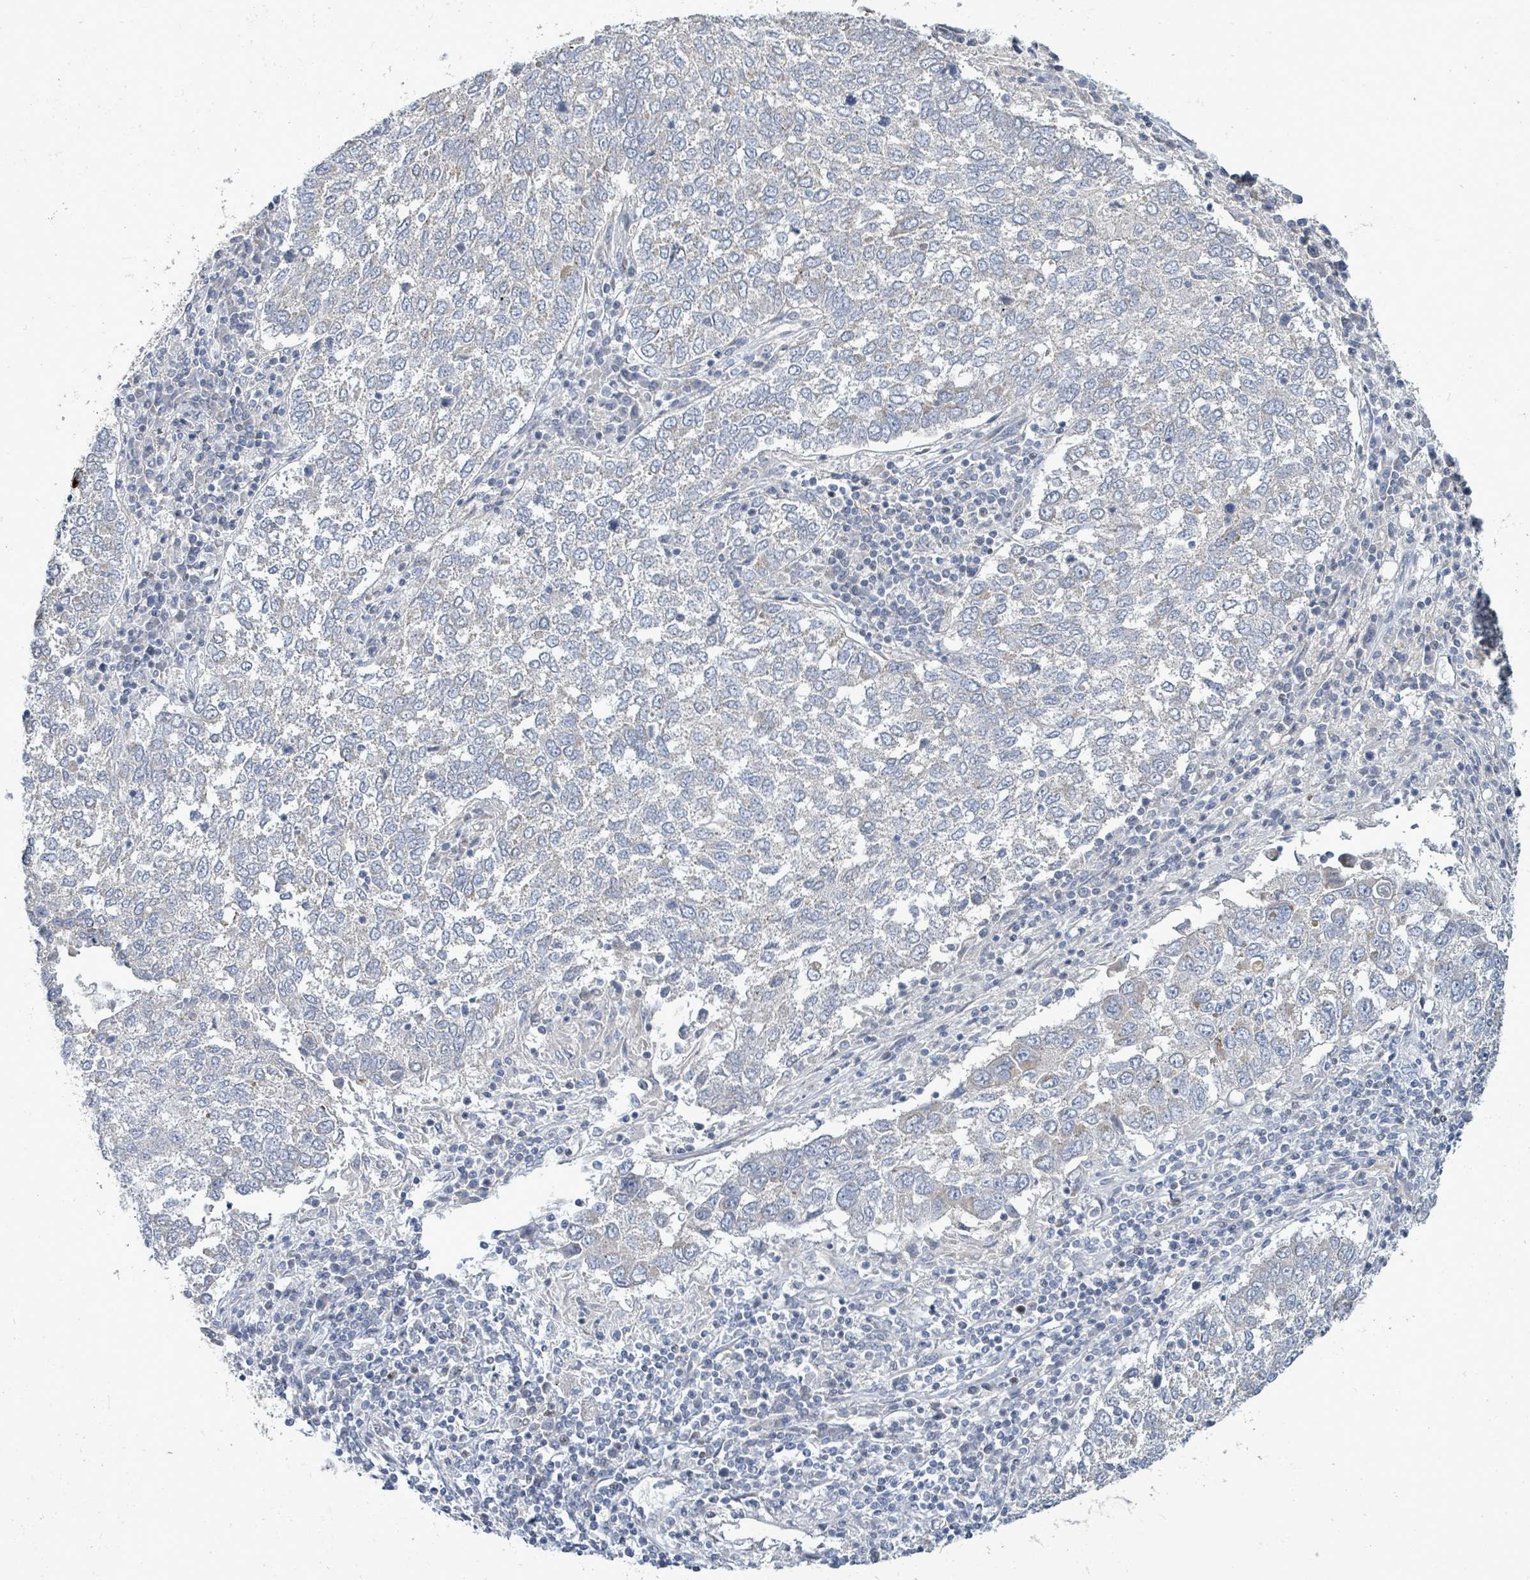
{"staining": {"intensity": "moderate", "quantity": "<25%", "location": "cytoplasmic/membranous"}, "tissue": "lung cancer", "cell_type": "Tumor cells", "image_type": "cancer", "snomed": [{"axis": "morphology", "description": "Squamous cell carcinoma, NOS"}, {"axis": "topography", "description": "Lung"}], "caption": "Lung cancer stained with DAB (3,3'-diaminobenzidine) immunohistochemistry (IHC) displays low levels of moderate cytoplasmic/membranous staining in approximately <25% of tumor cells.", "gene": "ZFPM1", "patient": {"sex": "male", "age": 73}}